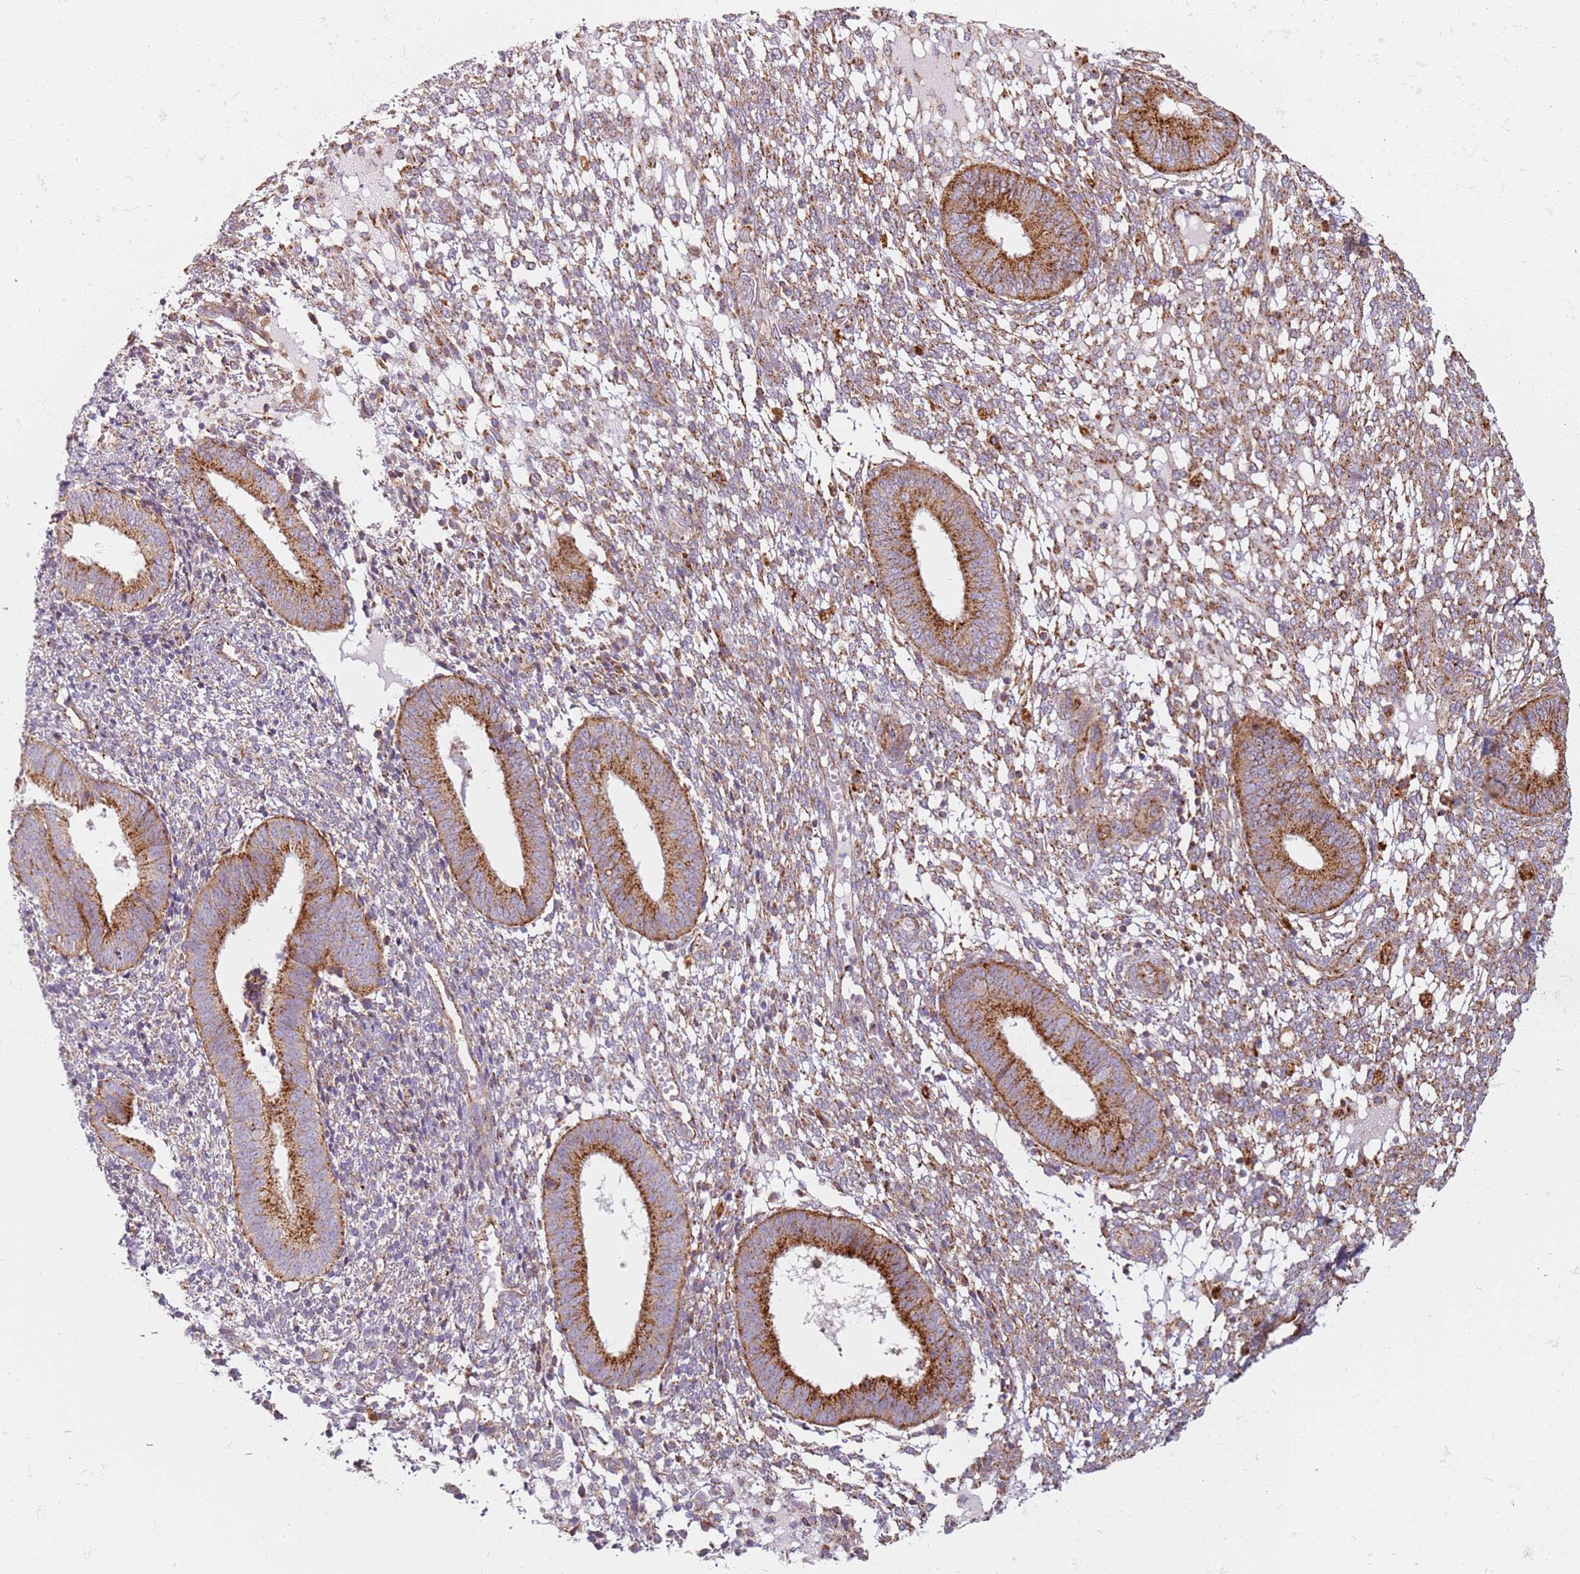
{"staining": {"intensity": "moderate", "quantity": "25%-75%", "location": "cytoplasmic/membranous"}, "tissue": "endometrium", "cell_type": "Cells in endometrial stroma", "image_type": "normal", "snomed": [{"axis": "morphology", "description": "Normal tissue, NOS"}, {"axis": "topography", "description": "Endometrium"}], "caption": "An image of human endometrium stained for a protein exhibits moderate cytoplasmic/membranous brown staining in cells in endometrial stroma.", "gene": "PROKR2", "patient": {"sex": "female", "age": 49}}